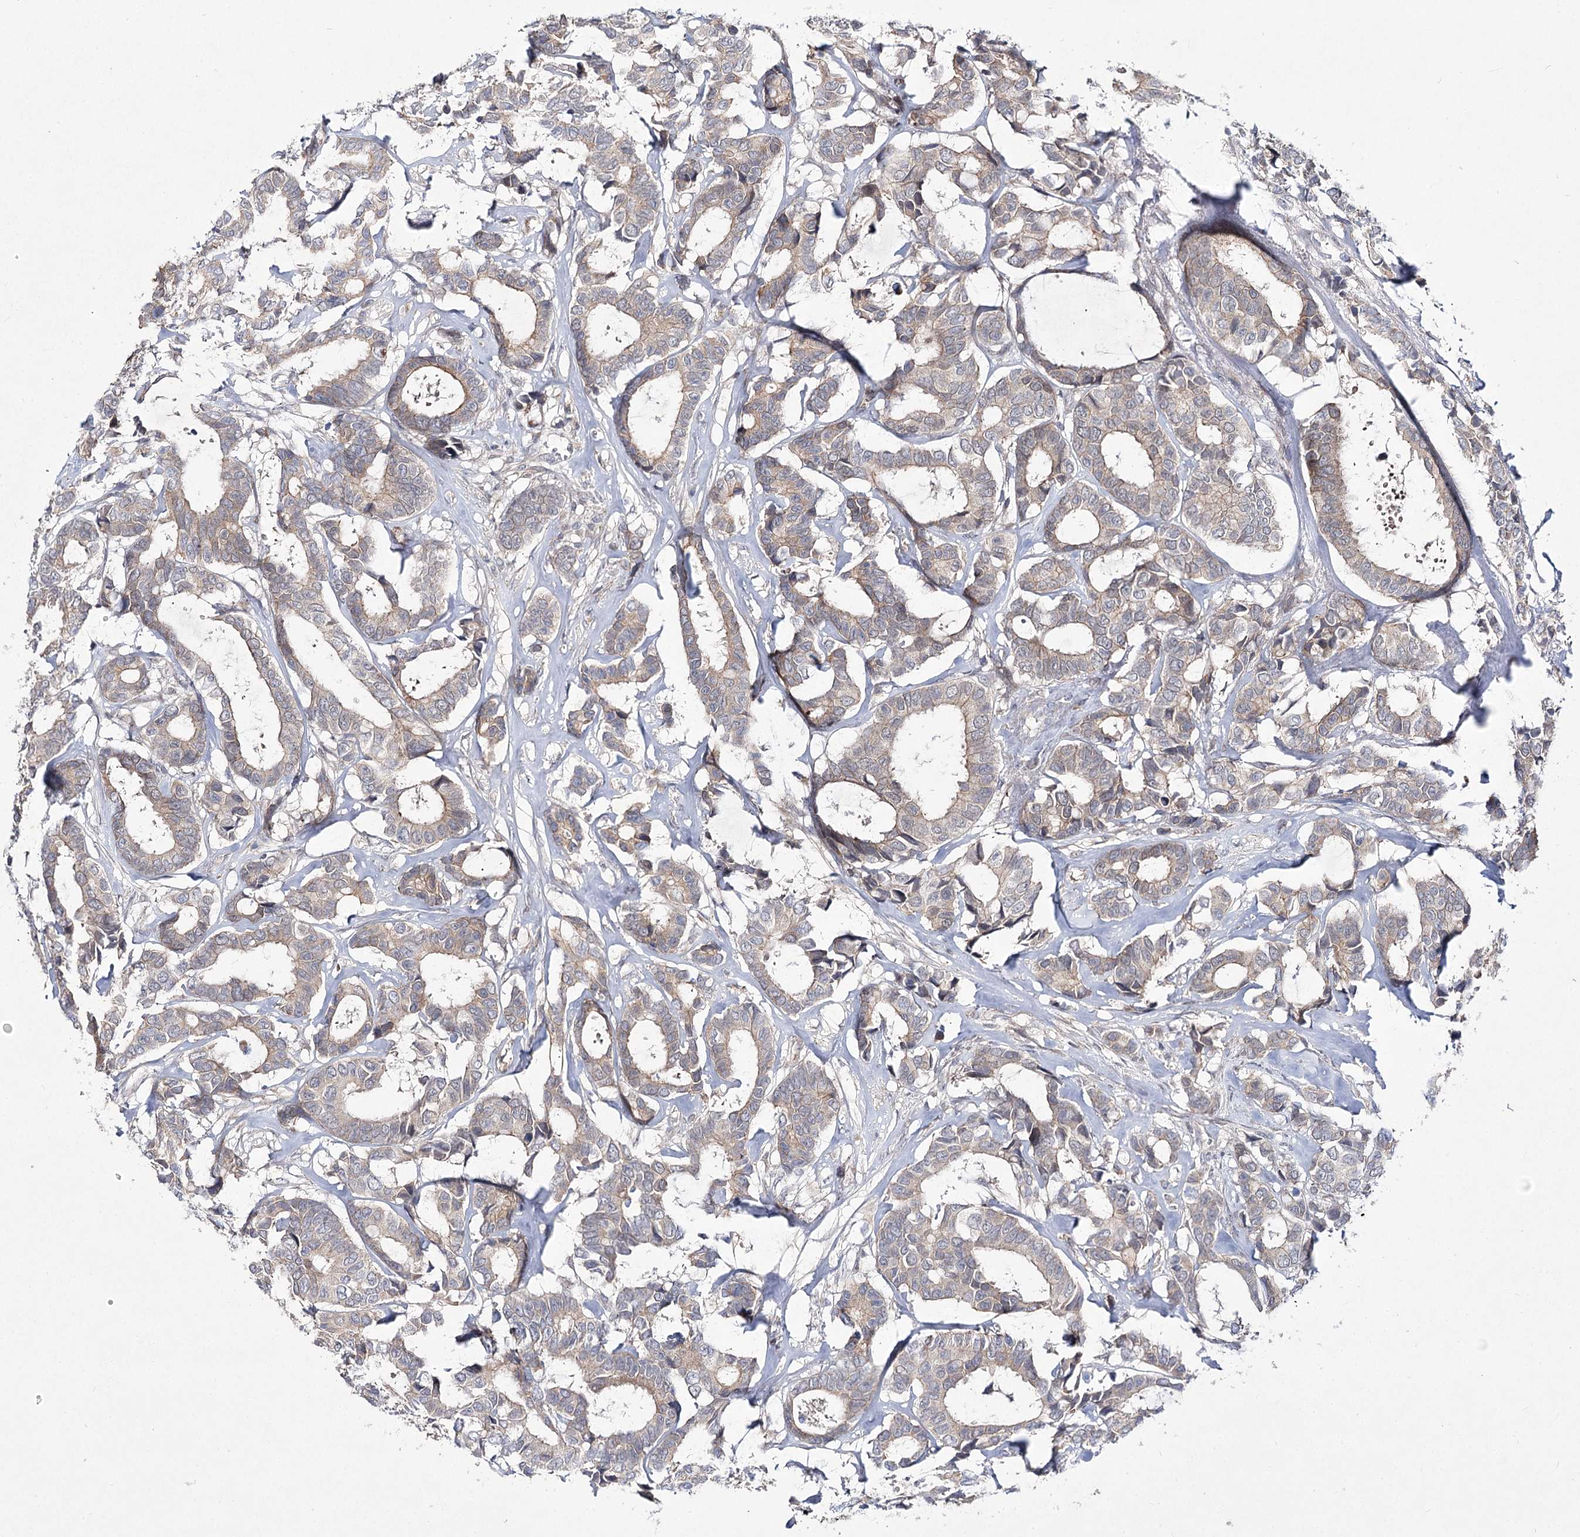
{"staining": {"intensity": "weak", "quantity": "25%-75%", "location": "cytoplasmic/membranous"}, "tissue": "breast cancer", "cell_type": "Tumor cells", "image_type": "cancer", "snomed": [{"axis": "morphology", "description": "Duct carcinoma"}, {"axis": "topography", "description": "Breast"}], "caption": "Immunohistochemistry image of neoplastic tissue: breast invasive ductal carcinoma stained using immunohistochemistry exhibits low levels of weak protein expression localized specifically in the cytoplasmic/membranous of tumor cells, appearing as a cytoplasmic/membranous brown color.", "gene": "ARHGAP32", "patient": {"sex": "female", "age": 87}}